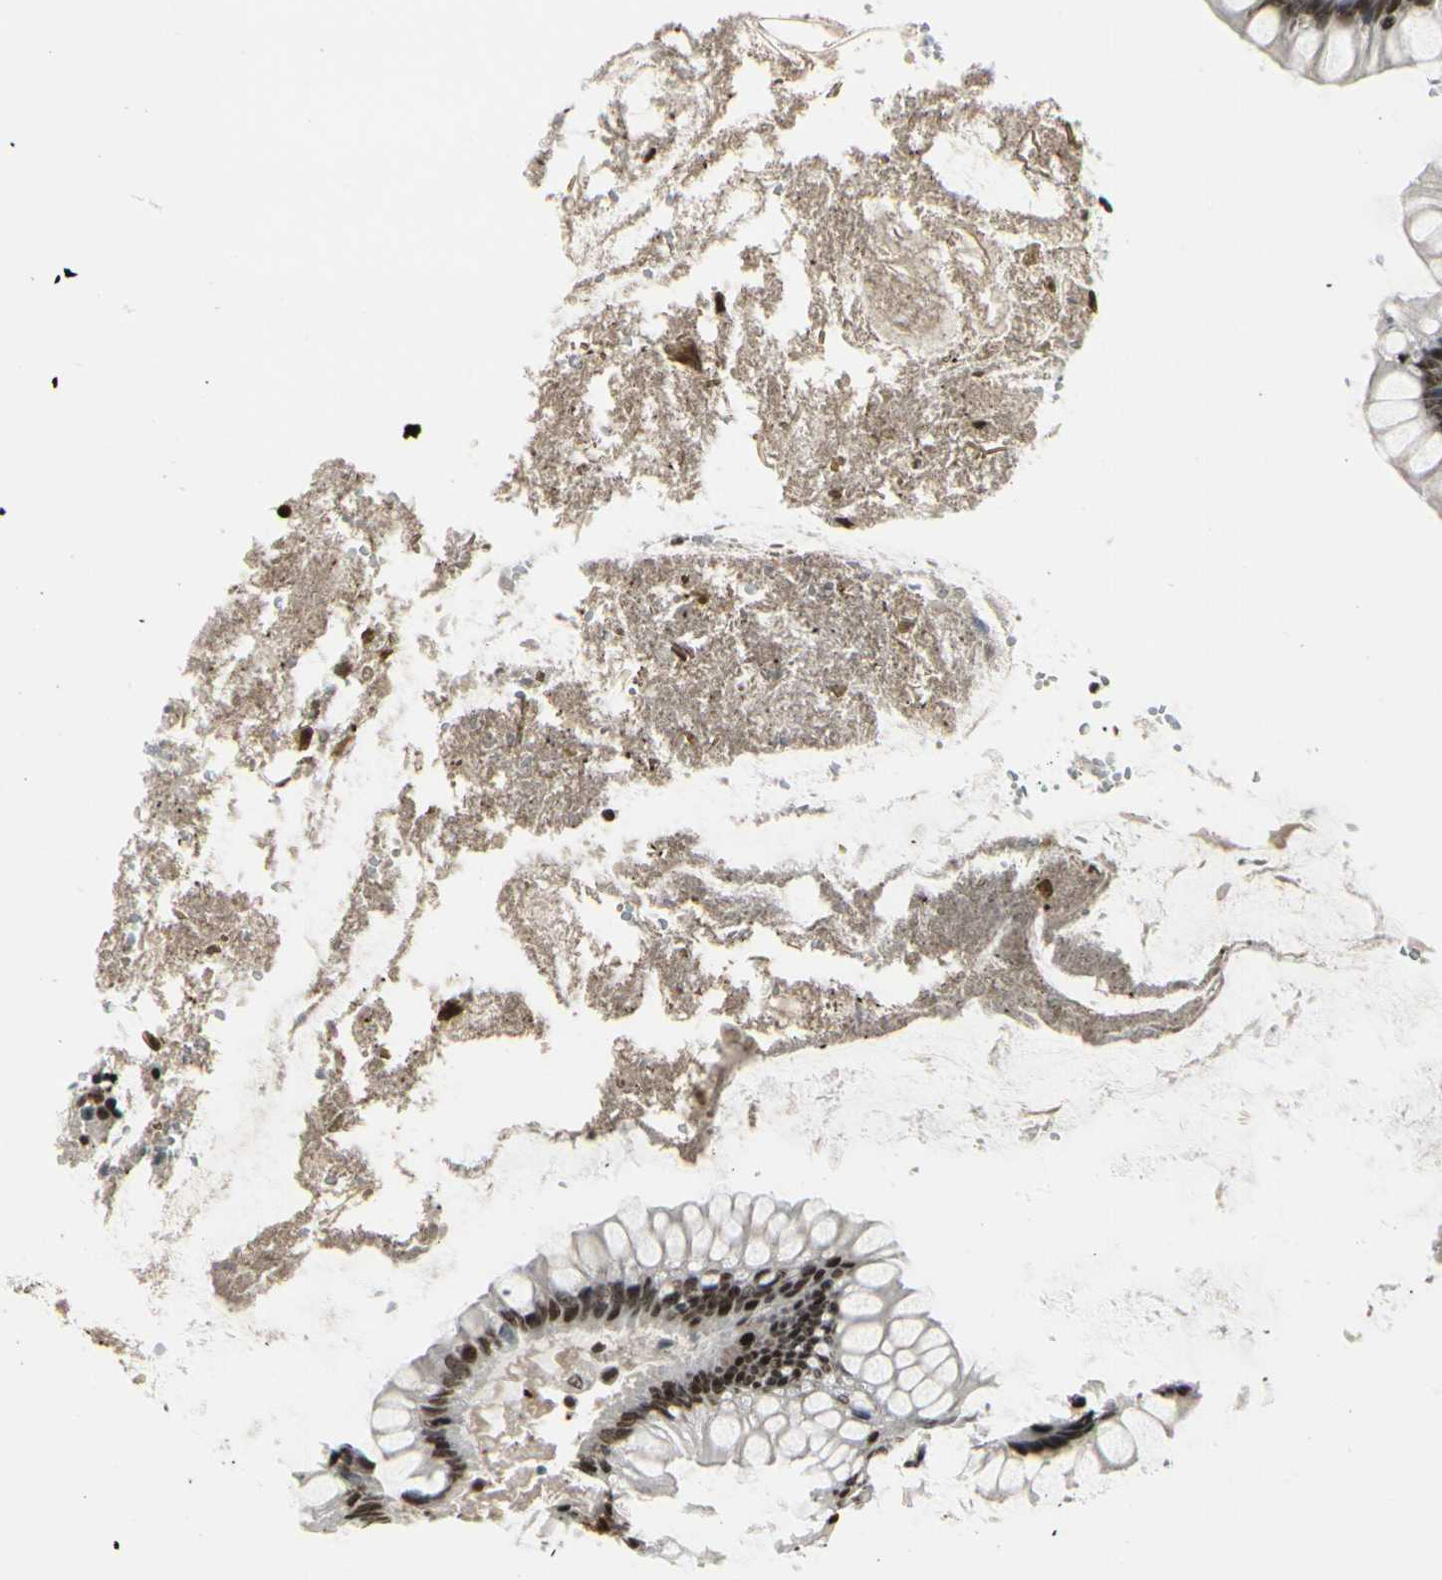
{"staining": {"intensity": "moderate", "quantity": ">75%", "location": "nuclear"}, "tissue": "colon", "cell_type": "Endothelial cells", "image_type": "normal", "snomed": [{"axis": "morphology", "description": "Normal tissue, NOS"}, {"axis": "topography", "description": "Colon"}], "caption": "Immunohistochemical staining of benign human colon displays >75% levels of moderate nuclear protein positivity in approximately >75% of endothelial cells. (Stains: DAB in brown, nuclei in blue, Microscopy: brightfield microscopy at high magnification).", "gene": "HMG20A", "patient": {"sex": "female", "age": 46}}